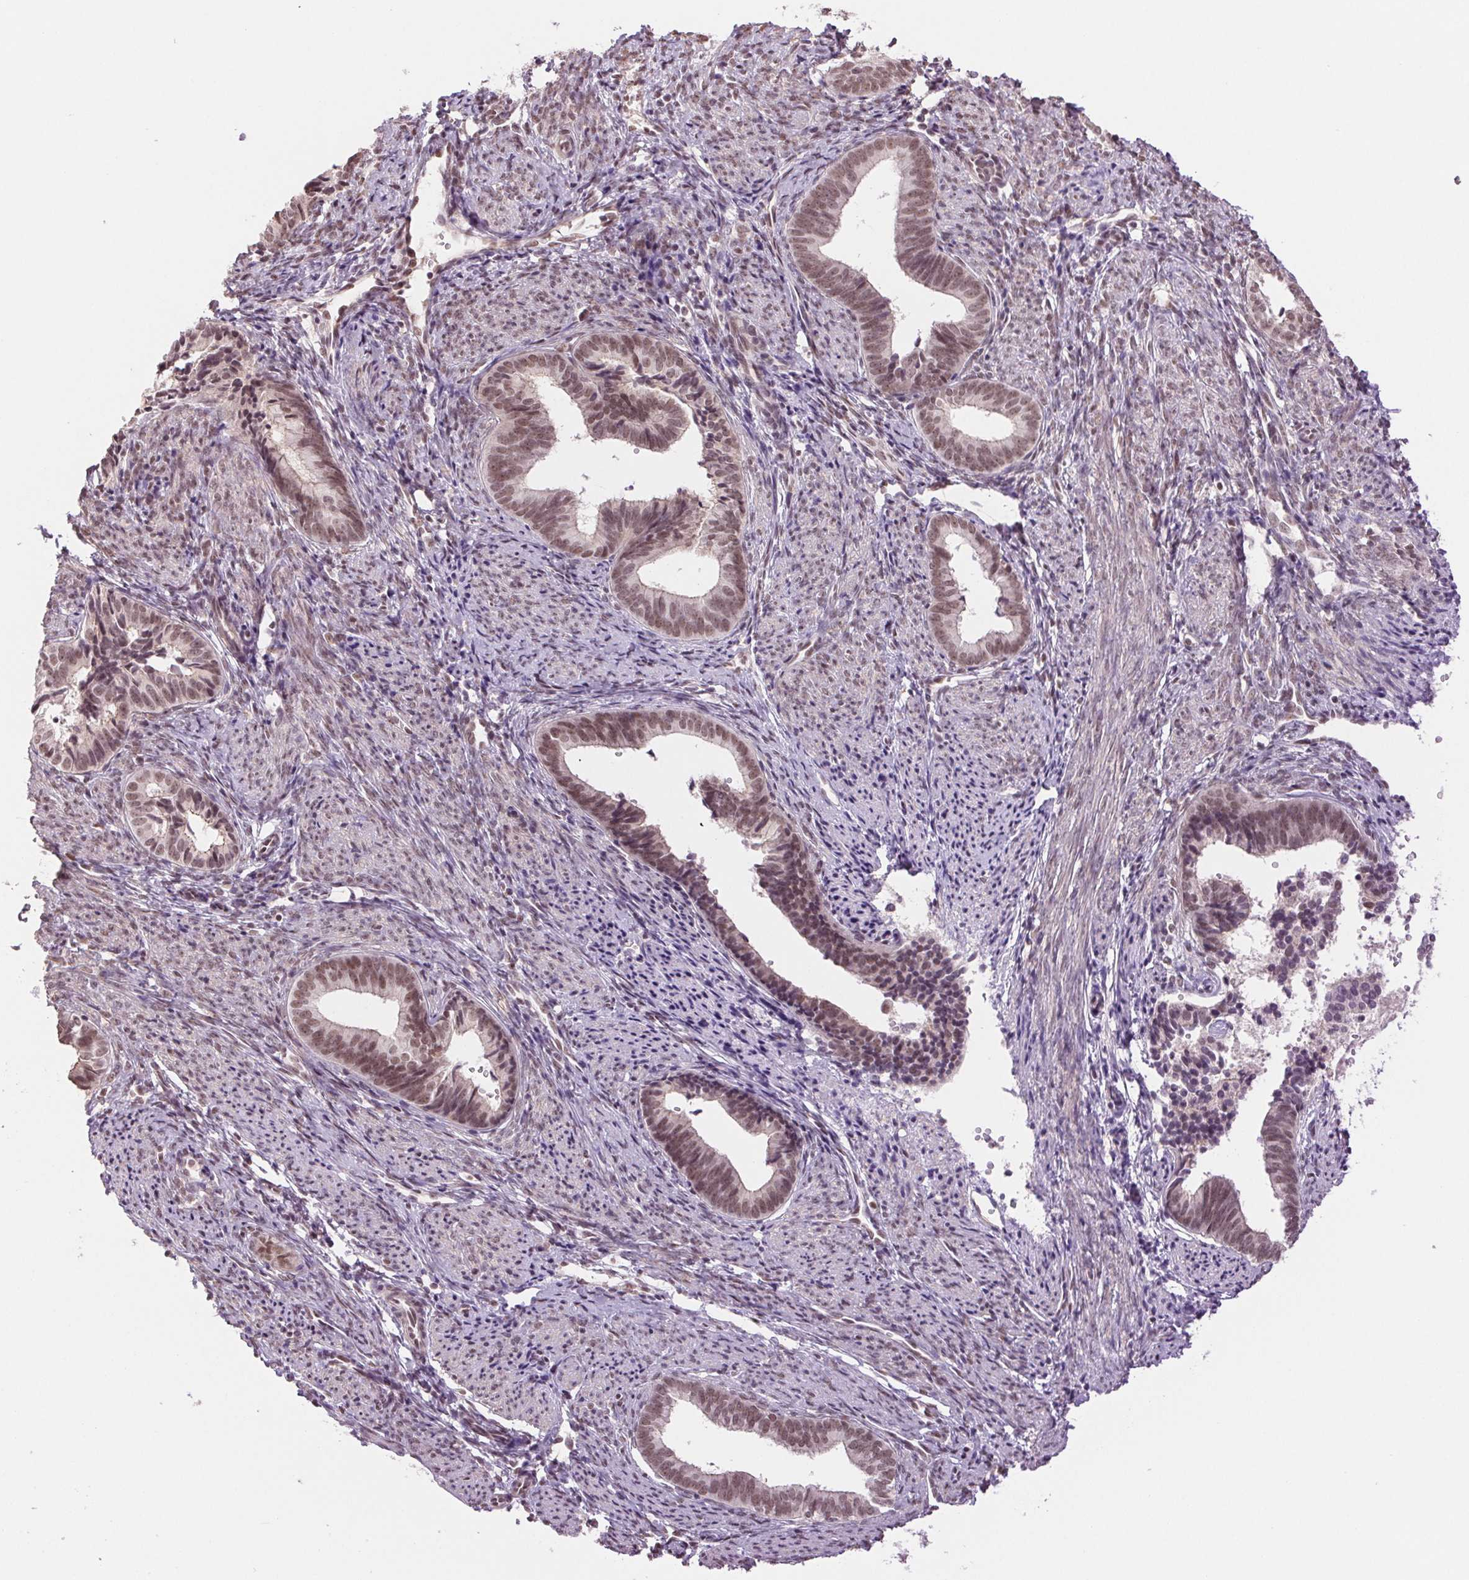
{"staining": {"intensity": "moderate", "quantity": "25%-75%", "location": "nuclear"}, "tissue": "endometrial cancer", "cell_type": "Tumor cells", "image_type": "cancer", "snomed": [{"axis": "morphology", "description": "Adenocarcinoma, NOS"}, {"axis": "topography", "description": "Endometrium"}], "caption": "A medium amount of moderate nuclear staining is identified in approximately 25%-75% of tumor cells in adenocarcinoma (endometrial) tissue.", "gene": "RPRD1B", "patient": {"sex": "female", "age": 75}}